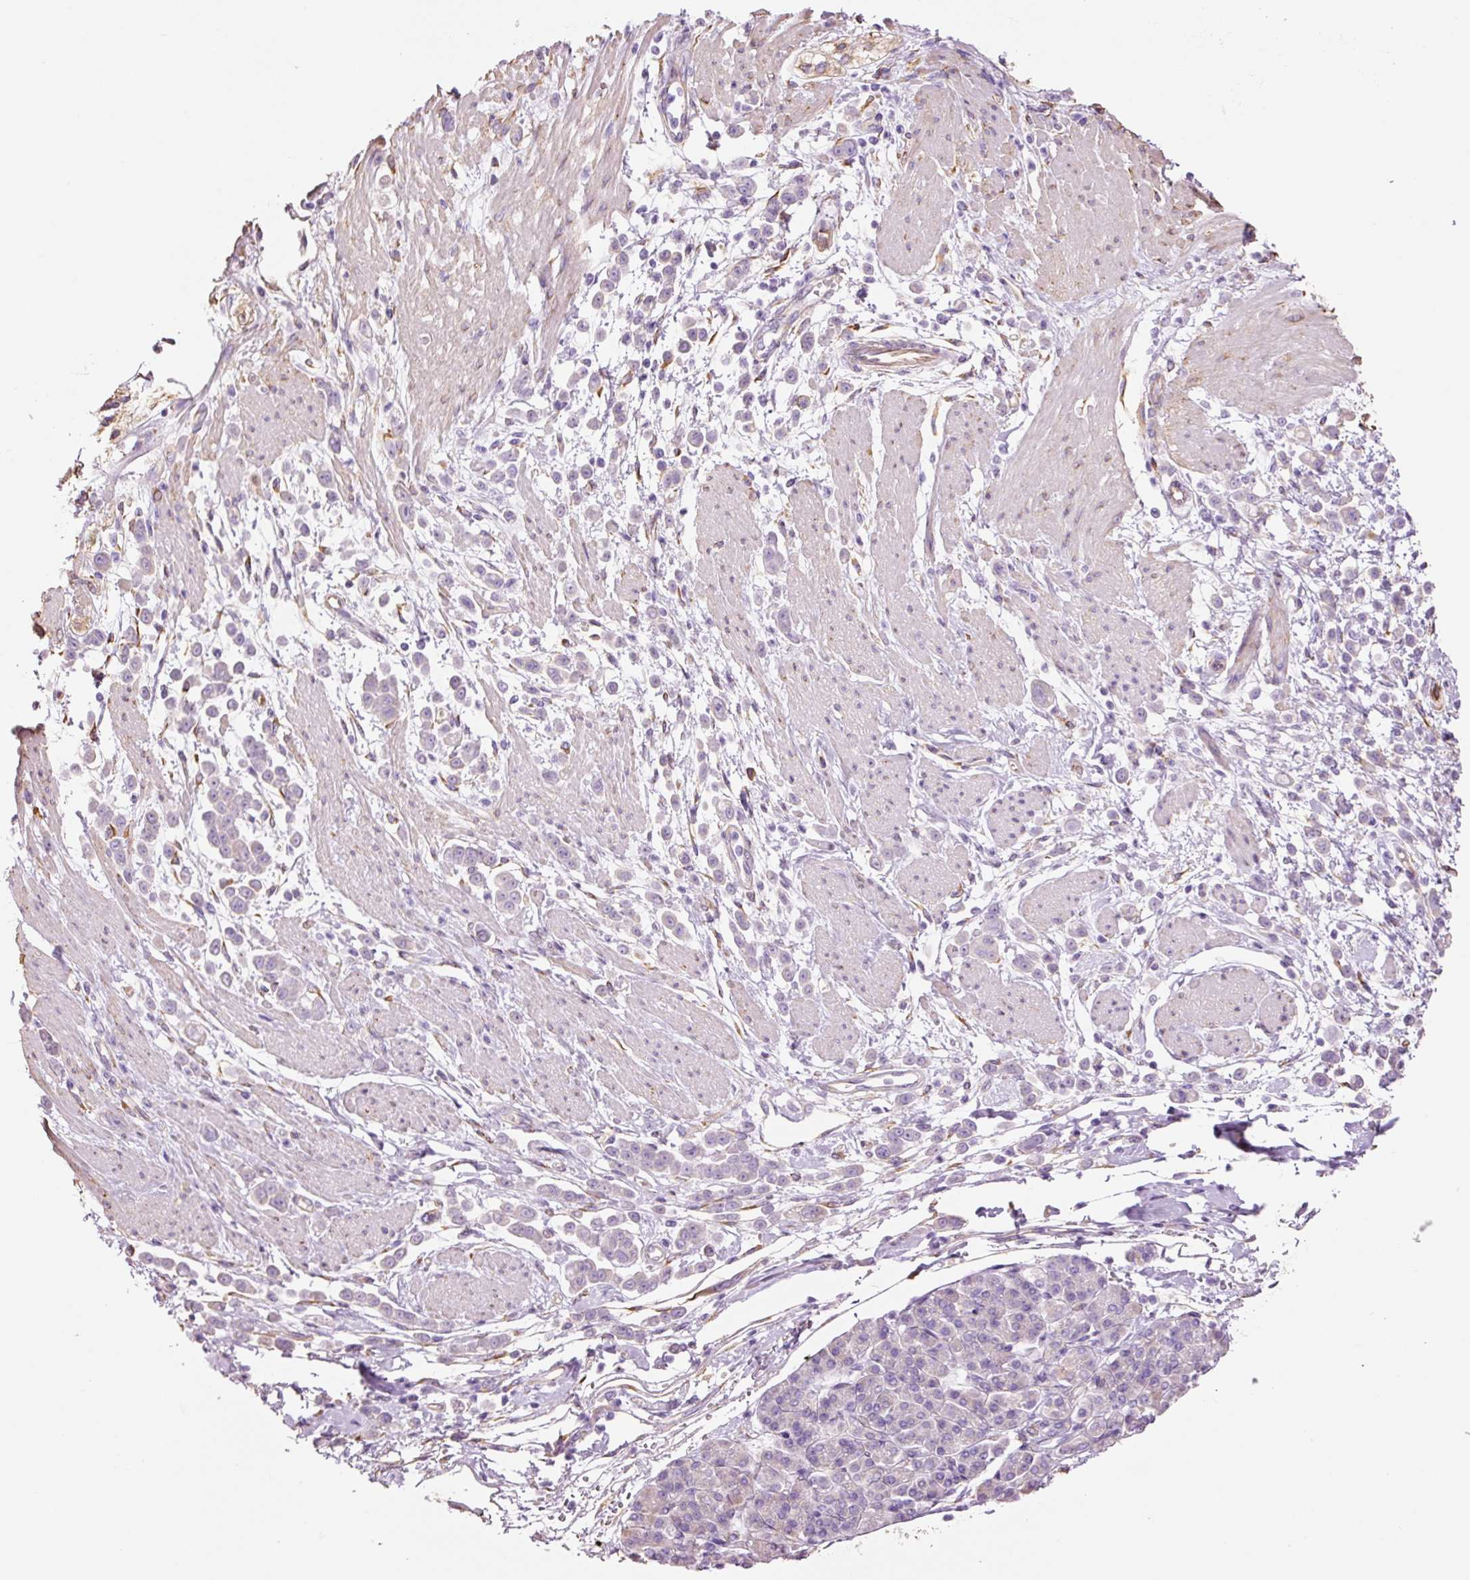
{"staining": {"intensity": "negative", "quantity": "none", "location": "none"}, "tissue": "pancreatic cancer", "cell_type": "Tumor cells", "image_type": "cancer", "snomed": [{"axis": "morphology", "description": "Normal tissue, NOS"}, {"axis": "morphology", "description": "Adenocarcinoma, NOS"}, {"axis": "topography", "description": "Pancreas"}], "caption": "Immunohistochemistry histopathology image of neoplastic tissue: human adenocarcinoma (pancreatic) stained with DAB demonstrates no significant protein expression in tumor cells.", "gene": "GCG", "patient": {"sex": "female", "age": 64}}